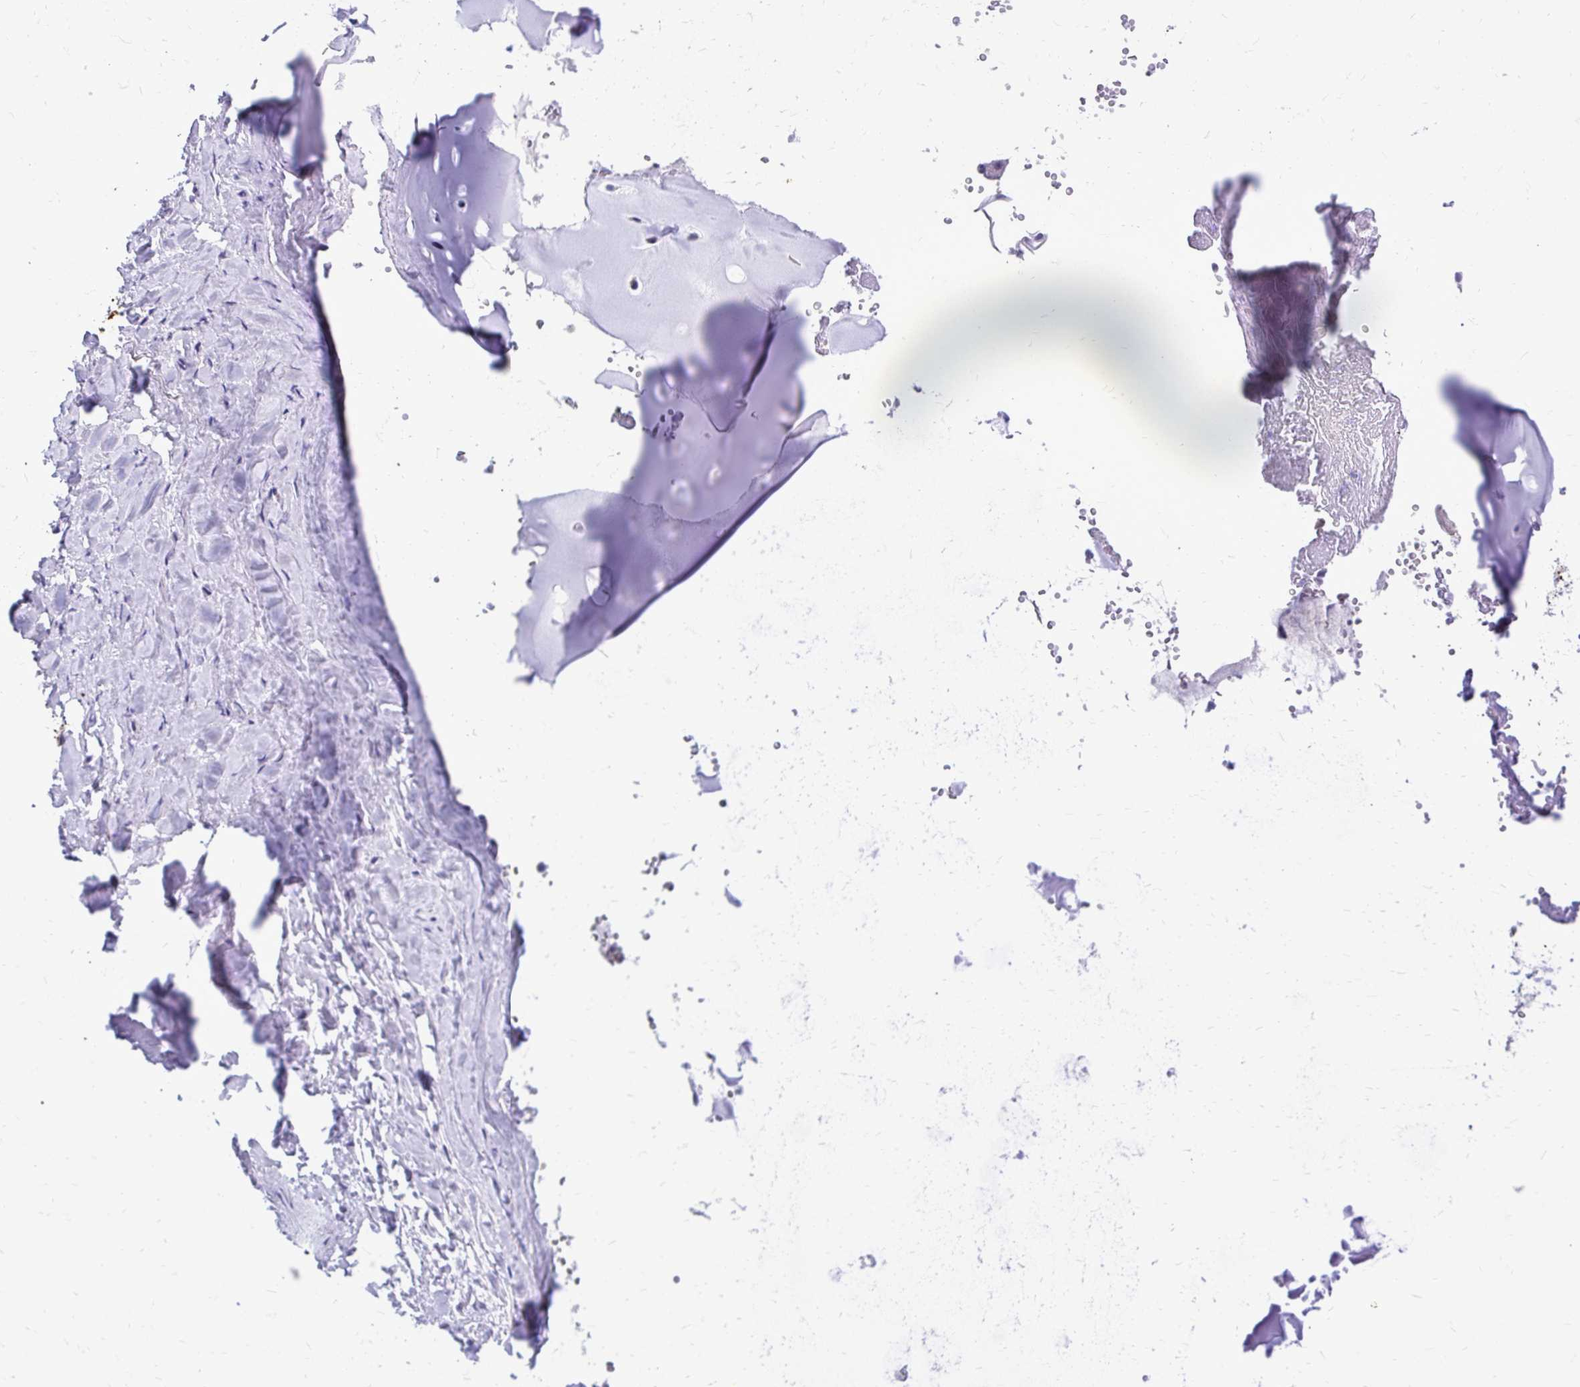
{"staining": {"intensity": "negative", "quantity": "none", "location": "none"}, "tissue": "adipose tissue", "cell_type": "Adipocytes", "image_type": "normal", "snomed": [{"axis": "morphology", "description": "Normal tissue, NOS"}, {"axis": "topography", "description": "Cartilage tissue"}, {"axis": "topography", "description": "Nasopharynx"}, {"axis": "topography", "description": "Thyroid gland"}], "caption": "Human adipose tissue stained for a protein using immunohistochemistry (IHC) shows no staining in adipocytes.", "gene": "ZSWIM9", "patient": {"sex": "male", "age": 63}}